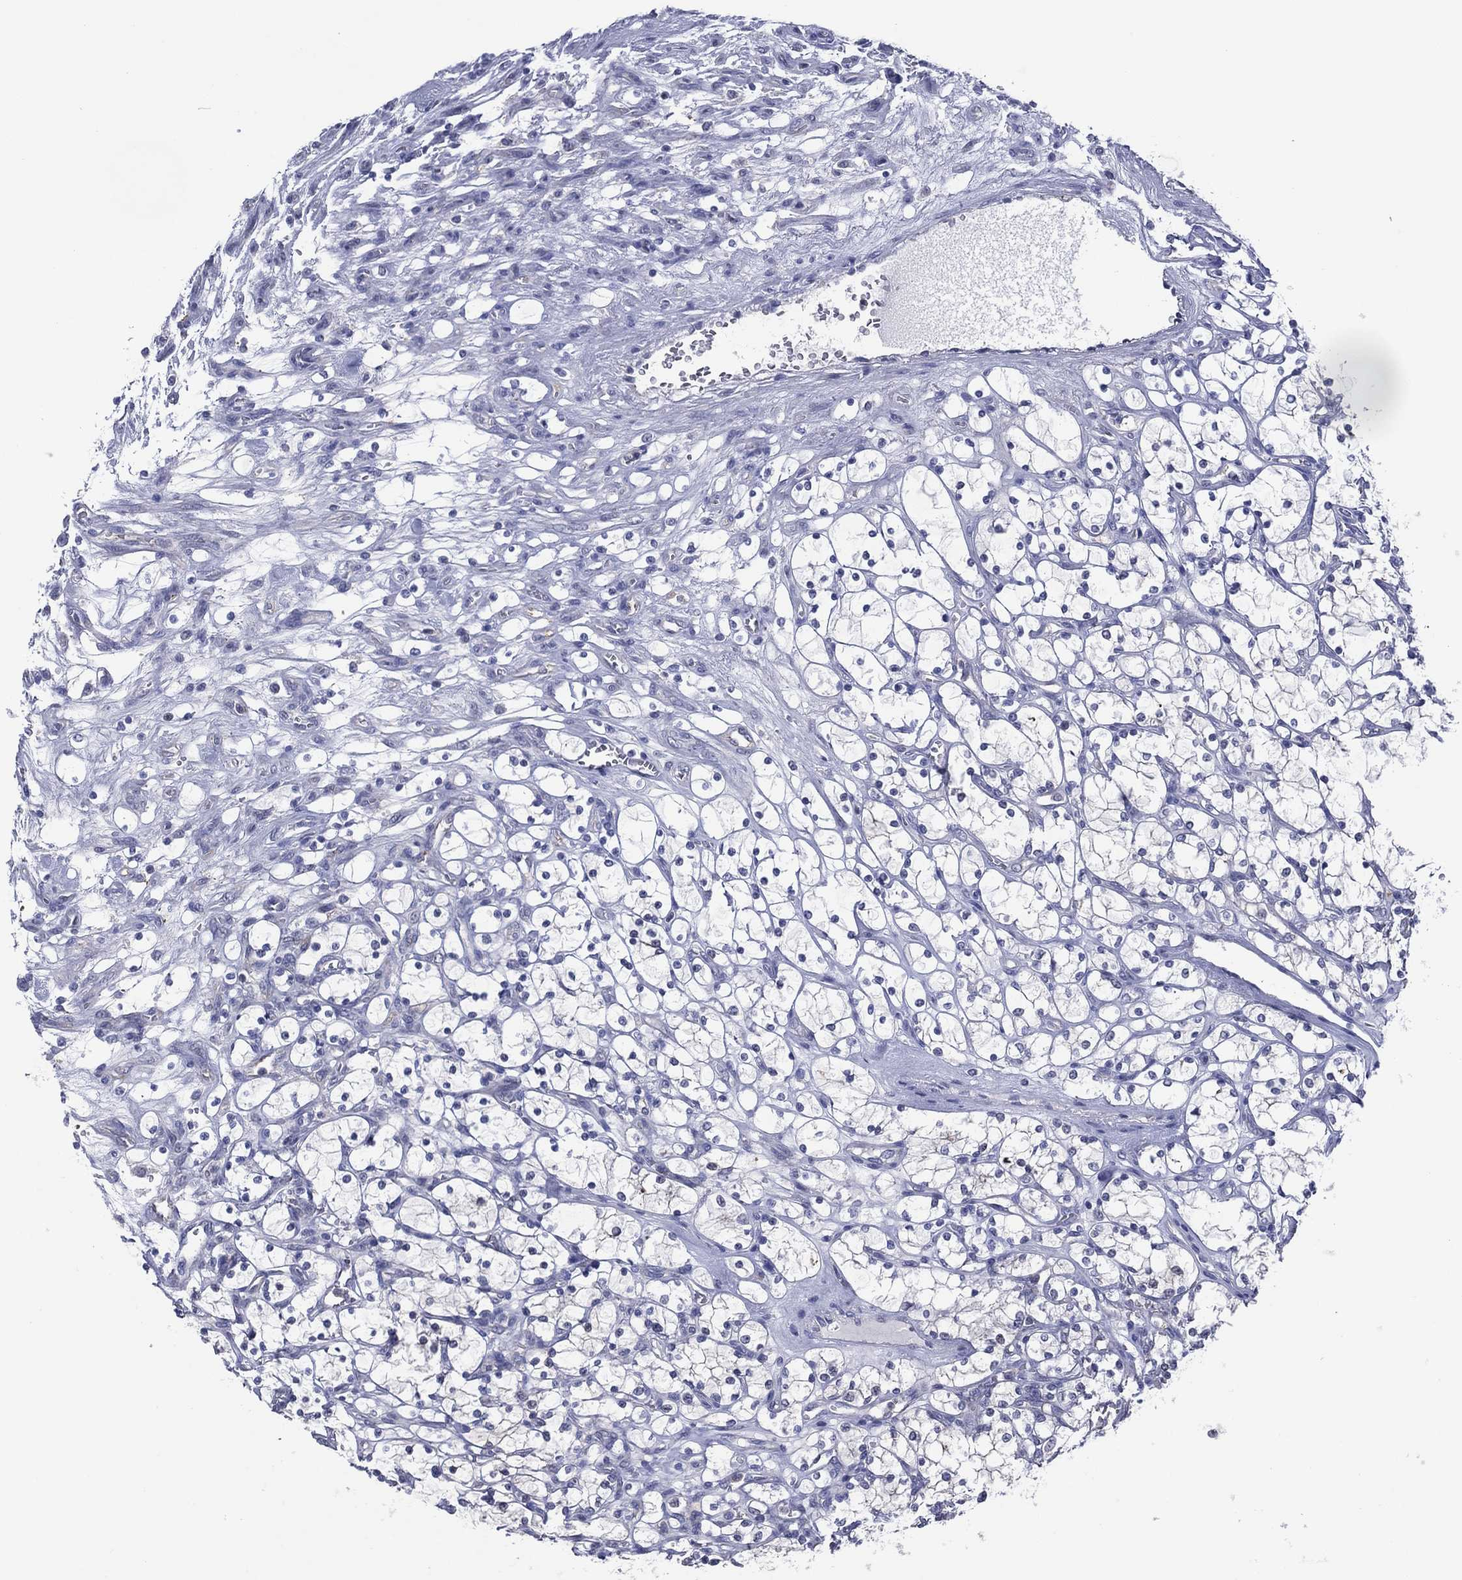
{"staining": {"intensity": "negative", "quantity": "none", "location": "none"}, "tissue": "renal cancer", "cell_type": "Tumor cells", "image_type": "cancer", "snomed": [{"axis": "morphology", "description": "Adenocarcinoma, NOS"}, {"axis": "topography", "description": "Kidney"}], "caption": "Immunohistochemical staining of renal cancer (adenocarcinoma) exhibits no significant staining in tumor cells.", "gene": "TRIM31", "patient": {"sex": "female", "age": 69}}